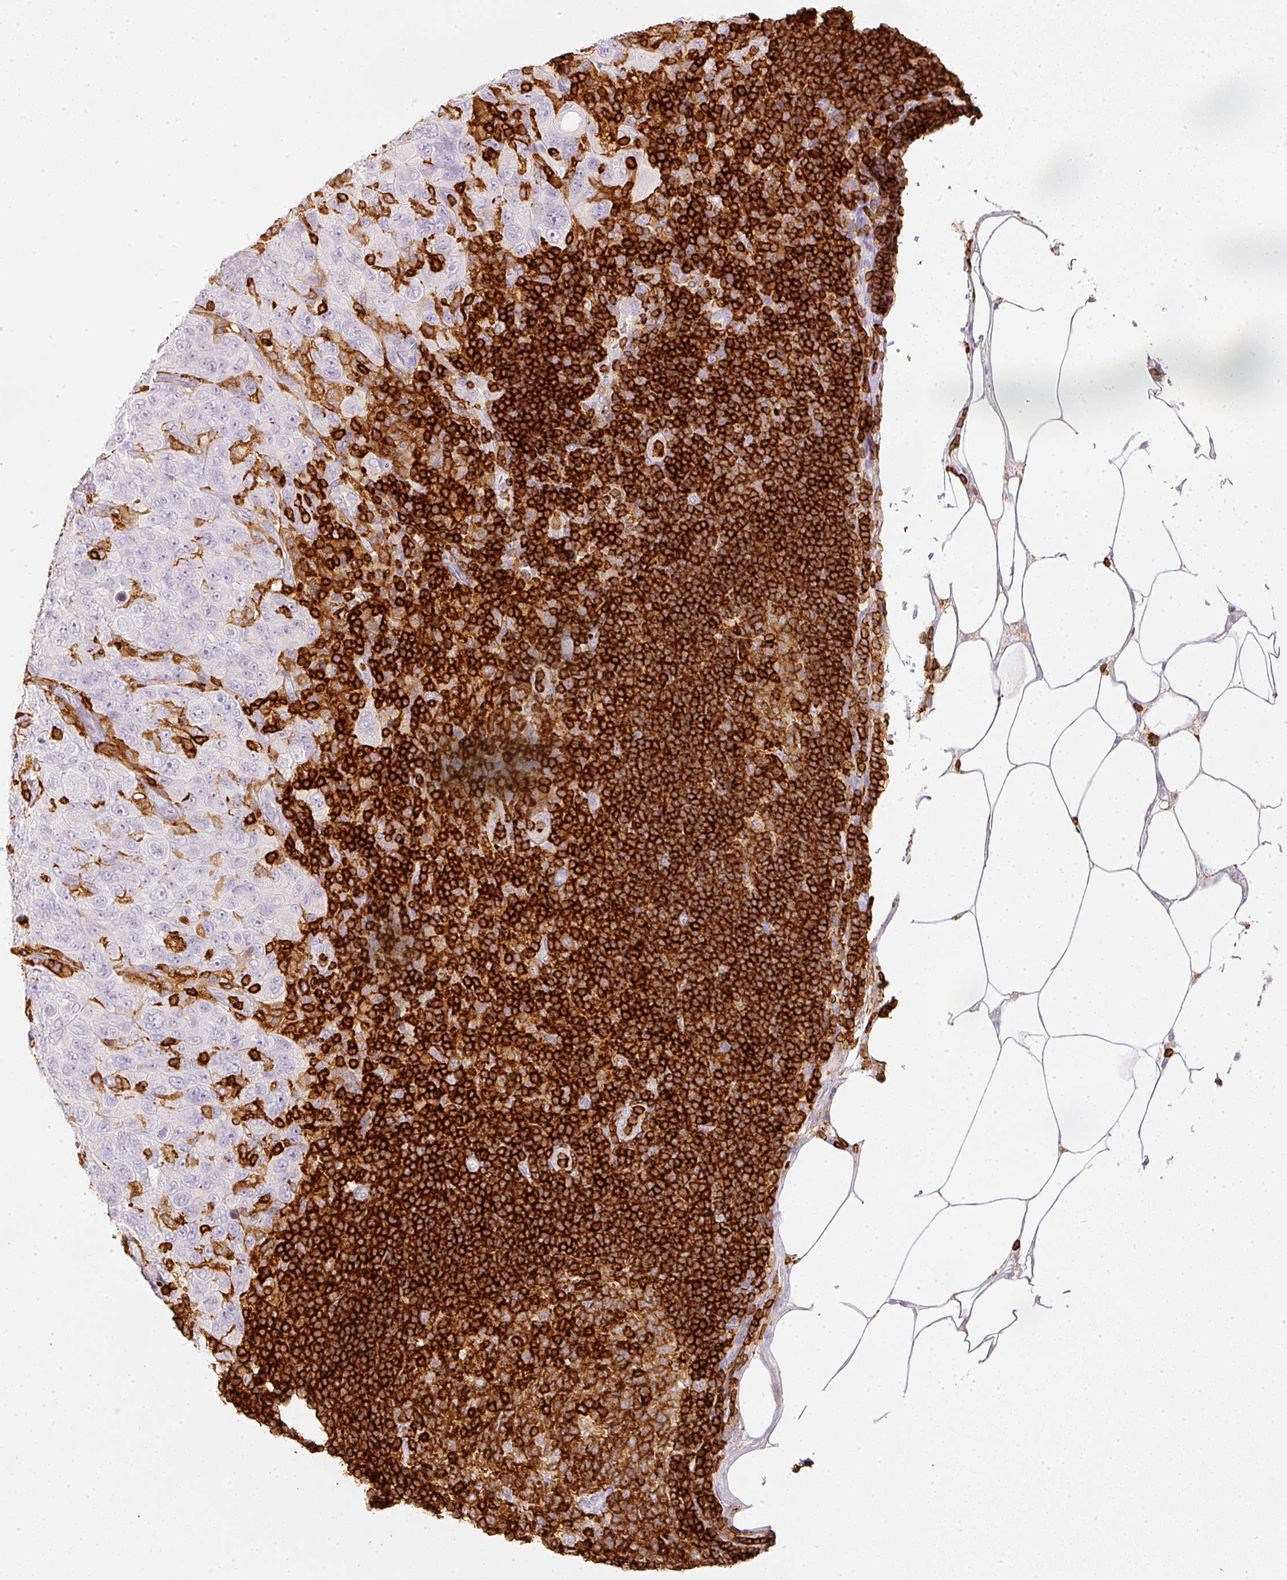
{"staining": {"intensity": "negative", "quantity": "none", "location": "none"}, "tissue": "pancreatic cancer", "cell_type": "Tumor cells", "image_type": "cancer", "snomed": [{"axis": "morphology", "description": "Adenocarcinoma, NOS"}, {"axis": "topography", "description": "Pancreas"}], "caption": "A histopathology image of pancreatic cancer (adenocarcinoma) stained for a protein shows no brown staining in tumor cells. The staining was performed using DAB to visualize the protein expression in brown, while the nuclei were stained in blue with hematoxylin (Magnification: 20x).", "gene": "EVL", "patient": {"sex": "male", "age": 68}}